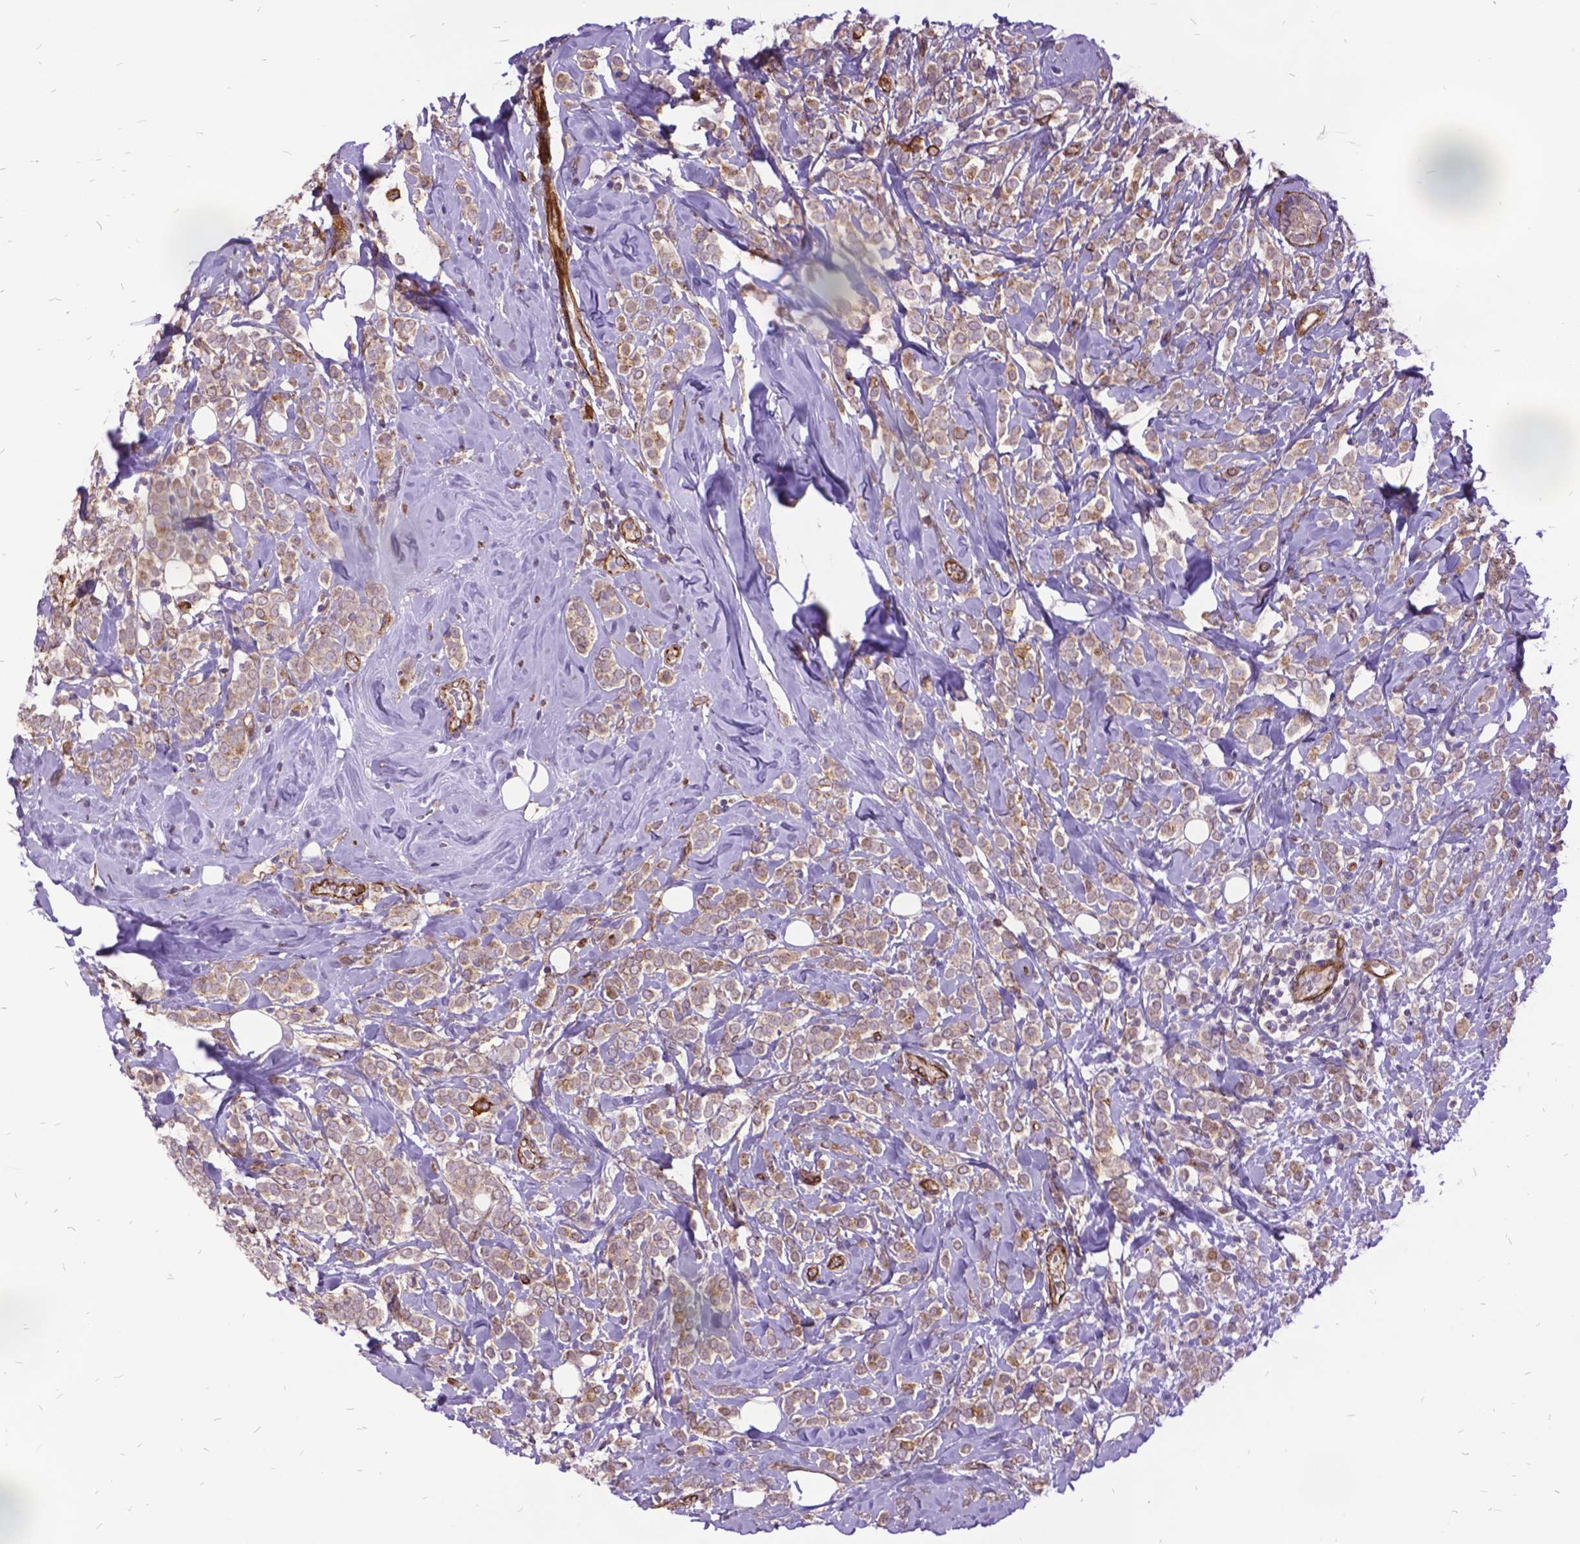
{"staining": {"intensity": "weak", "quantity": ">75%", "location": "cytoplasmic/membranous"}, "tissue": "breast cancer", "cell_type": "Tumor cells", "image_type": "cancer", "snomed": [{"axis": "morphology", "description": "Lobular carcinoma"}, {"axis": "topography", "description": "Breast"}], "caption": "Immunohistochemical staining of breast cancer (lobular carcinoma) exhibits low levels of weak cytoplasmic/membranous expression in about >75% of tumor cells.", "gene": "GRB7", "patient": {"sex": "female", "age": 49}}